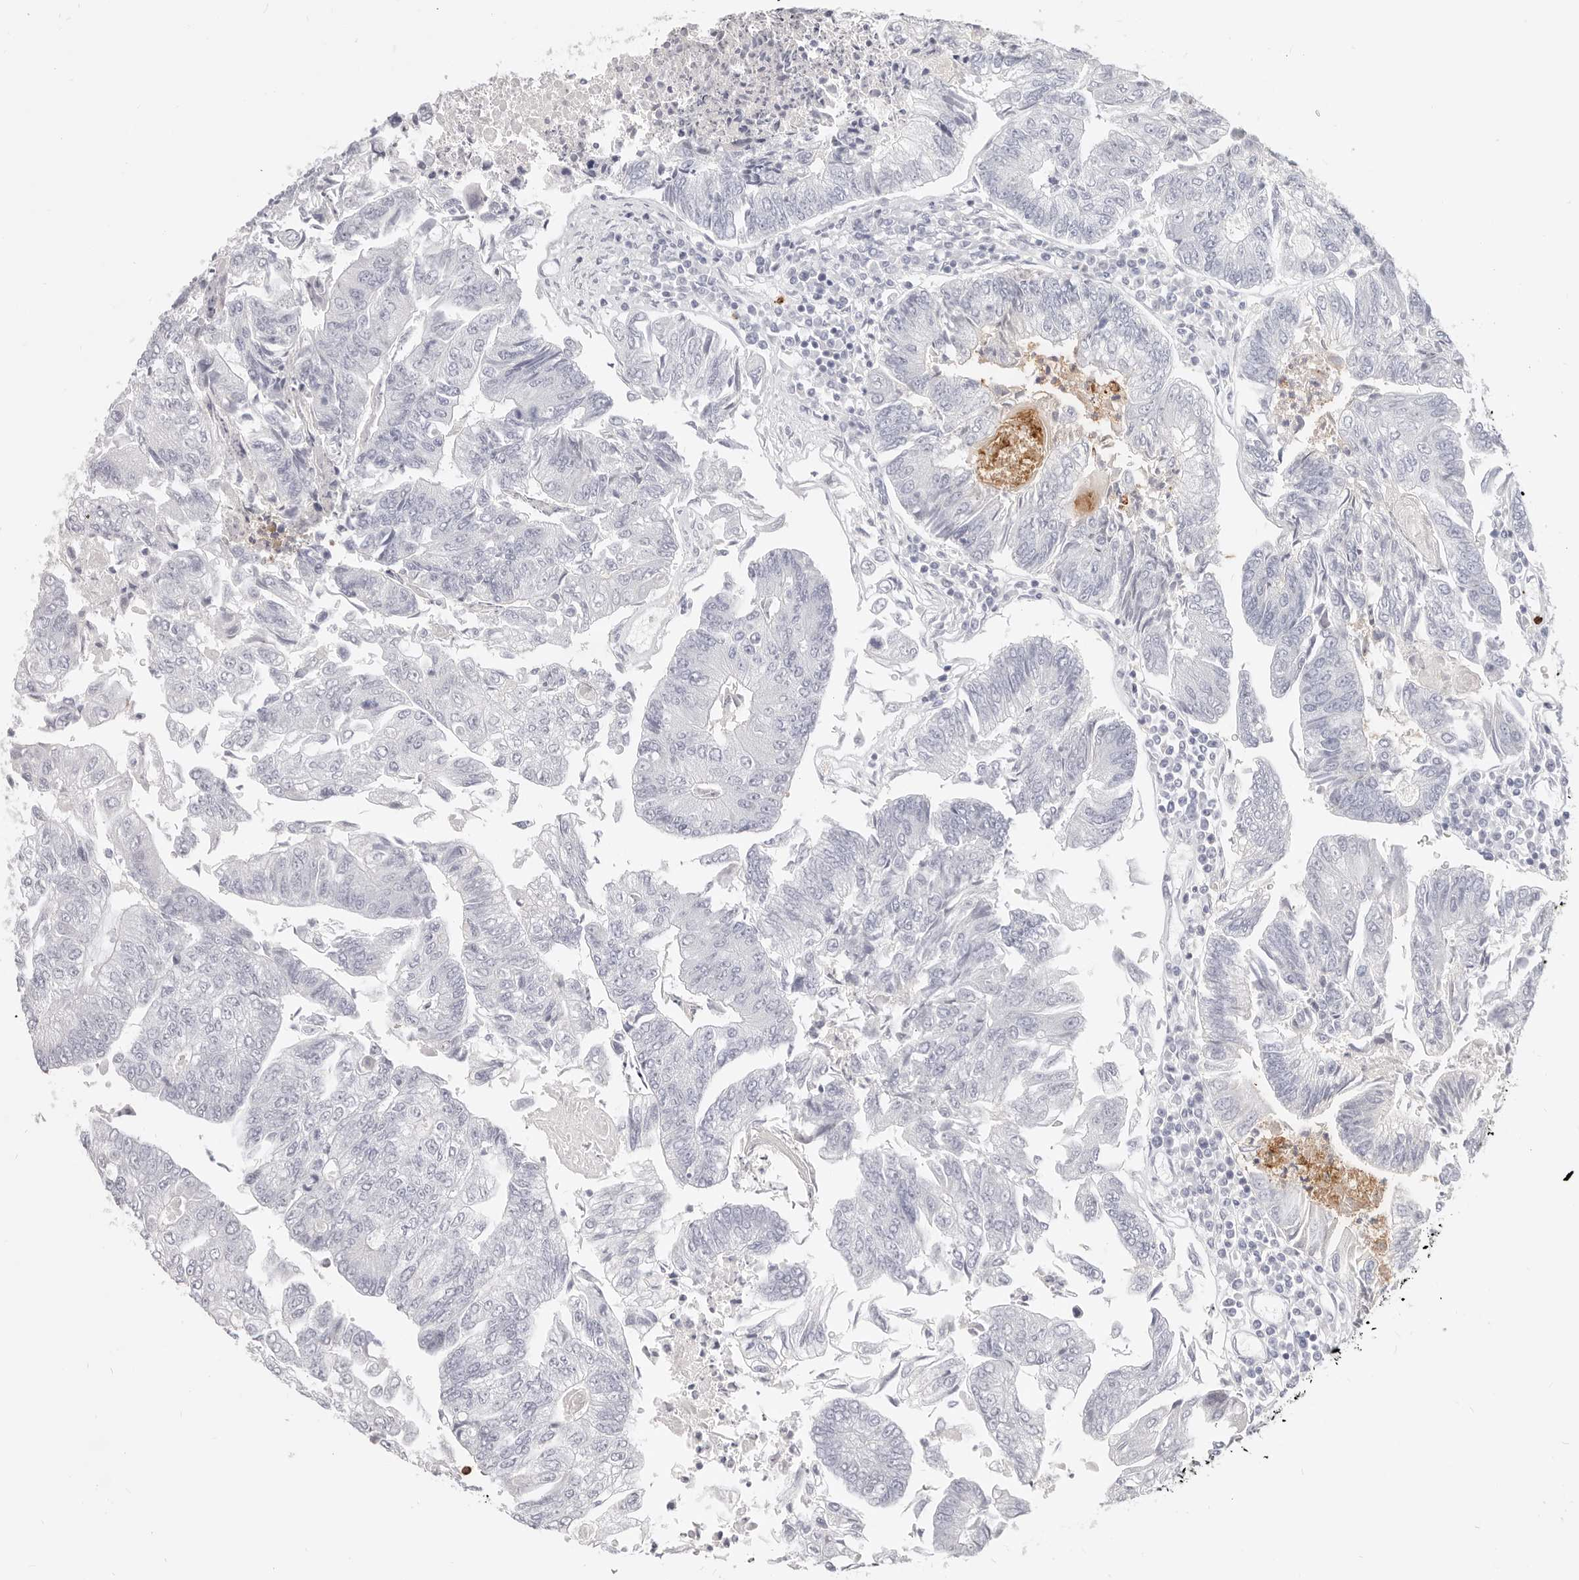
{"staining": {"intensity": "negative", "quantity": "none", "location": "none"}, "tissue": "colorectal cancer", "cell_type": "Tumor cells", "image_type": "cancer", "snomed": [{"axis": "morphology", "description": "Adenocarcinoma, NOS"}, {"axis": "topography", "description": "Colon"}], "caption": "The immunohistochemistry histopathology image has no significant positivity in tumor cells of colorectal adenocarcinoma tissue. (DAB immunohistochemistry (IHC), high magnification).", "gene": "CAMP", "patient": {"sex": "female", "age": 67}}